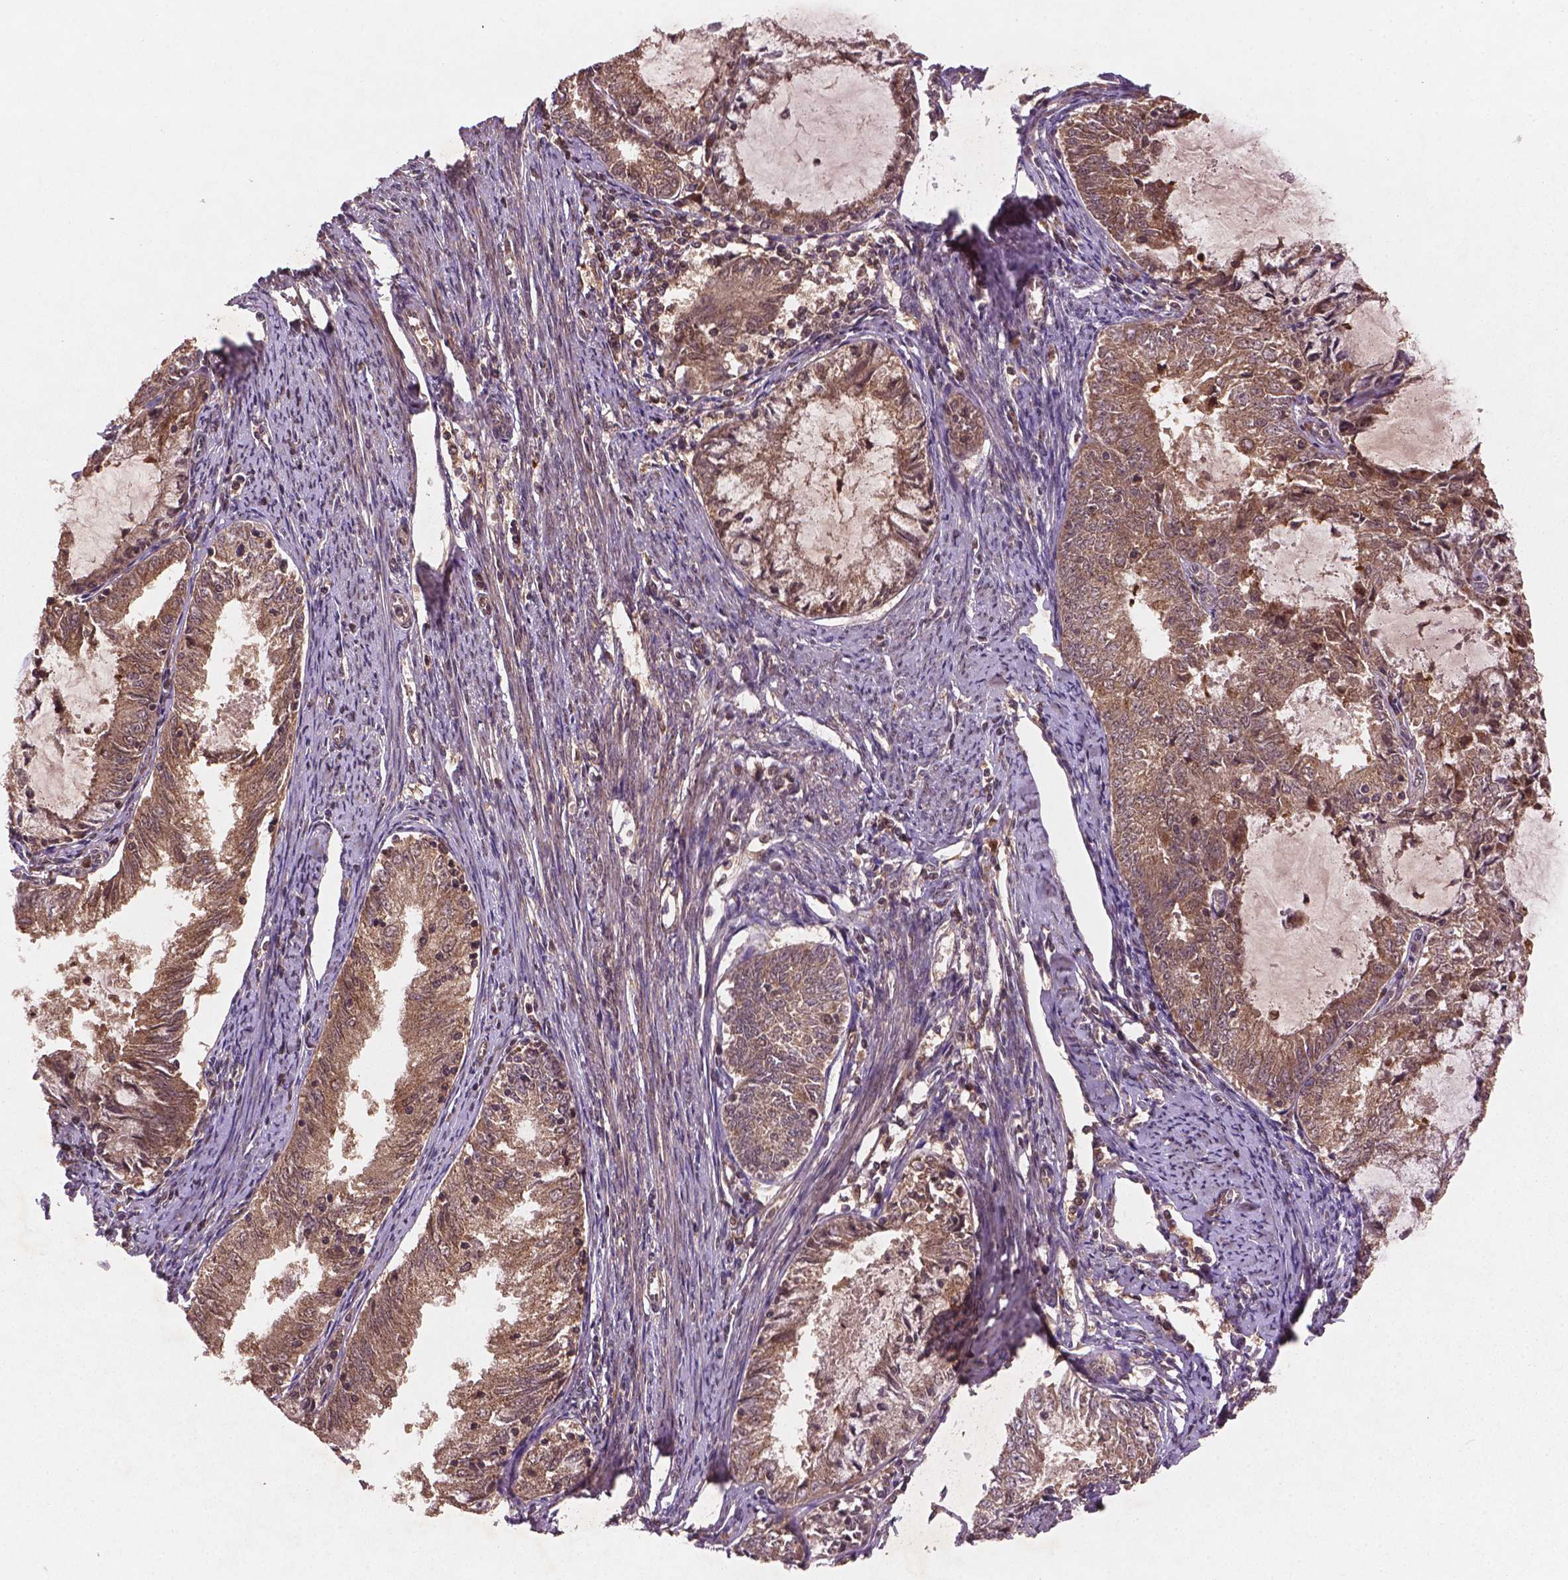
{"staining": {"intensity": "moderate", "quantity": ">75%", "location": "cytoplasmic/membranous"}, "tissue": "endometrial cancer", "cell_type": "Tumor cells", "image_type": "cancer", "snomed": [{"axis": "morphology", "description": "Adenocarcinoma, NOS"}, {"axis": "topography", "description": "Endometrium"}], "caption": "Endometrial cancer (adenocarcinoma) tissue exhibits moderate cytoplasmic/membranous expression in approximately >75% of tumor cells The staining was performed using DAB to visualize the protein expression in brown, while the nuclei were stained in blue with hematoxylin (Magnification: 20x).", "gene": "NIPAL2", "patient": {"sex": "female", "age": 57}}